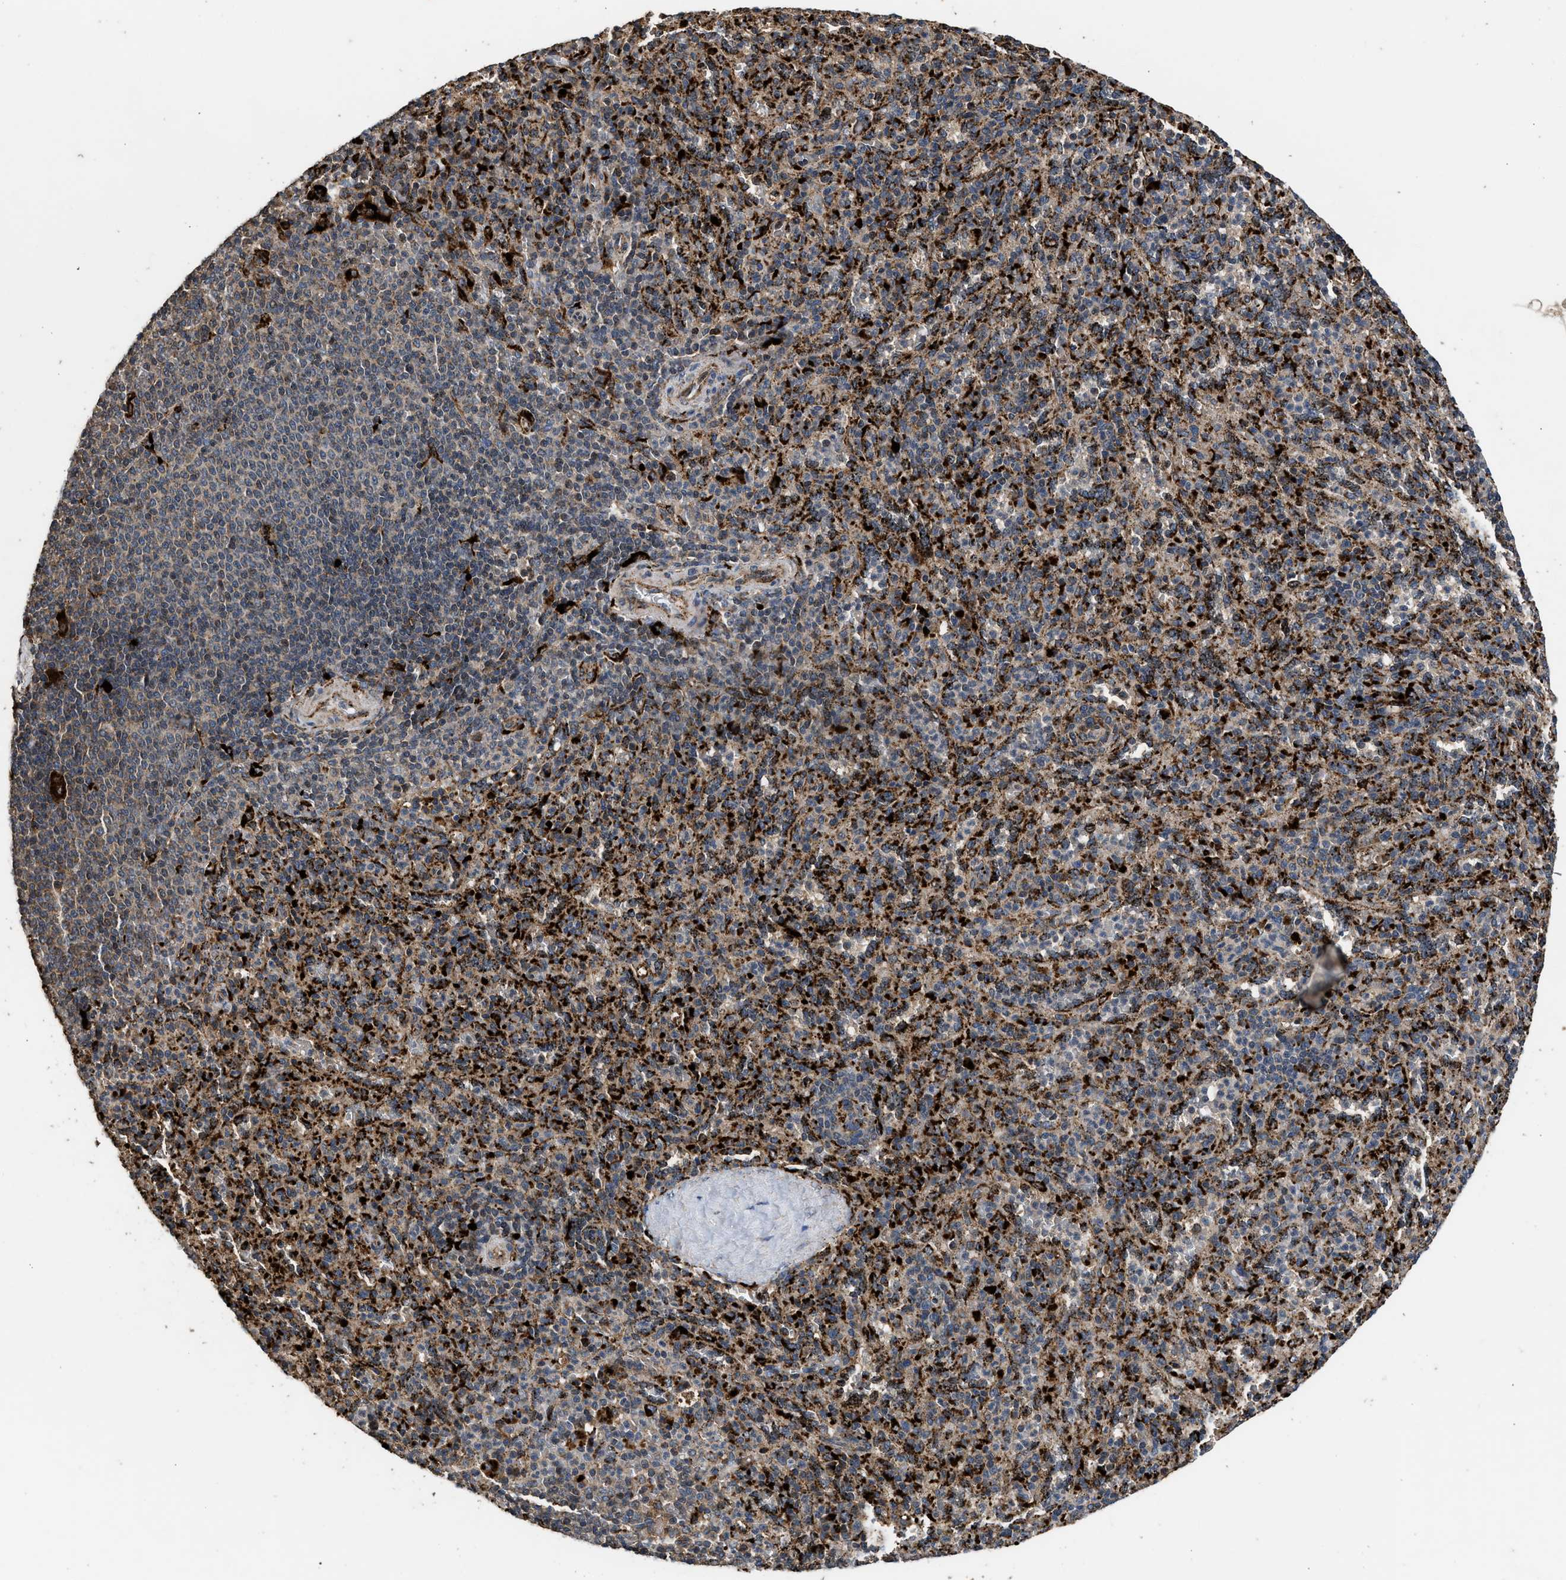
{"staining": {"intensity": "strong", "quantity": "25%-75%", "location": "cytoplasmic/membranous"}, "tissue": "spleen", "cell_type": "Cells in red pulp", "image_type": "normal", "snomed": [{"axis": "morphology", "description": "Normal tissue, NOS"}, {"axis": "topography", "description": "Spleen"}], "caption": "This histopathology image exhibits IHC staining of benign spleen, with high strong cytoplasmic/membranous staining in approximately 25%-75% of cells in red pulp.", "gene": "CTSV", "patient": {"sex": "male", "age": 36}}